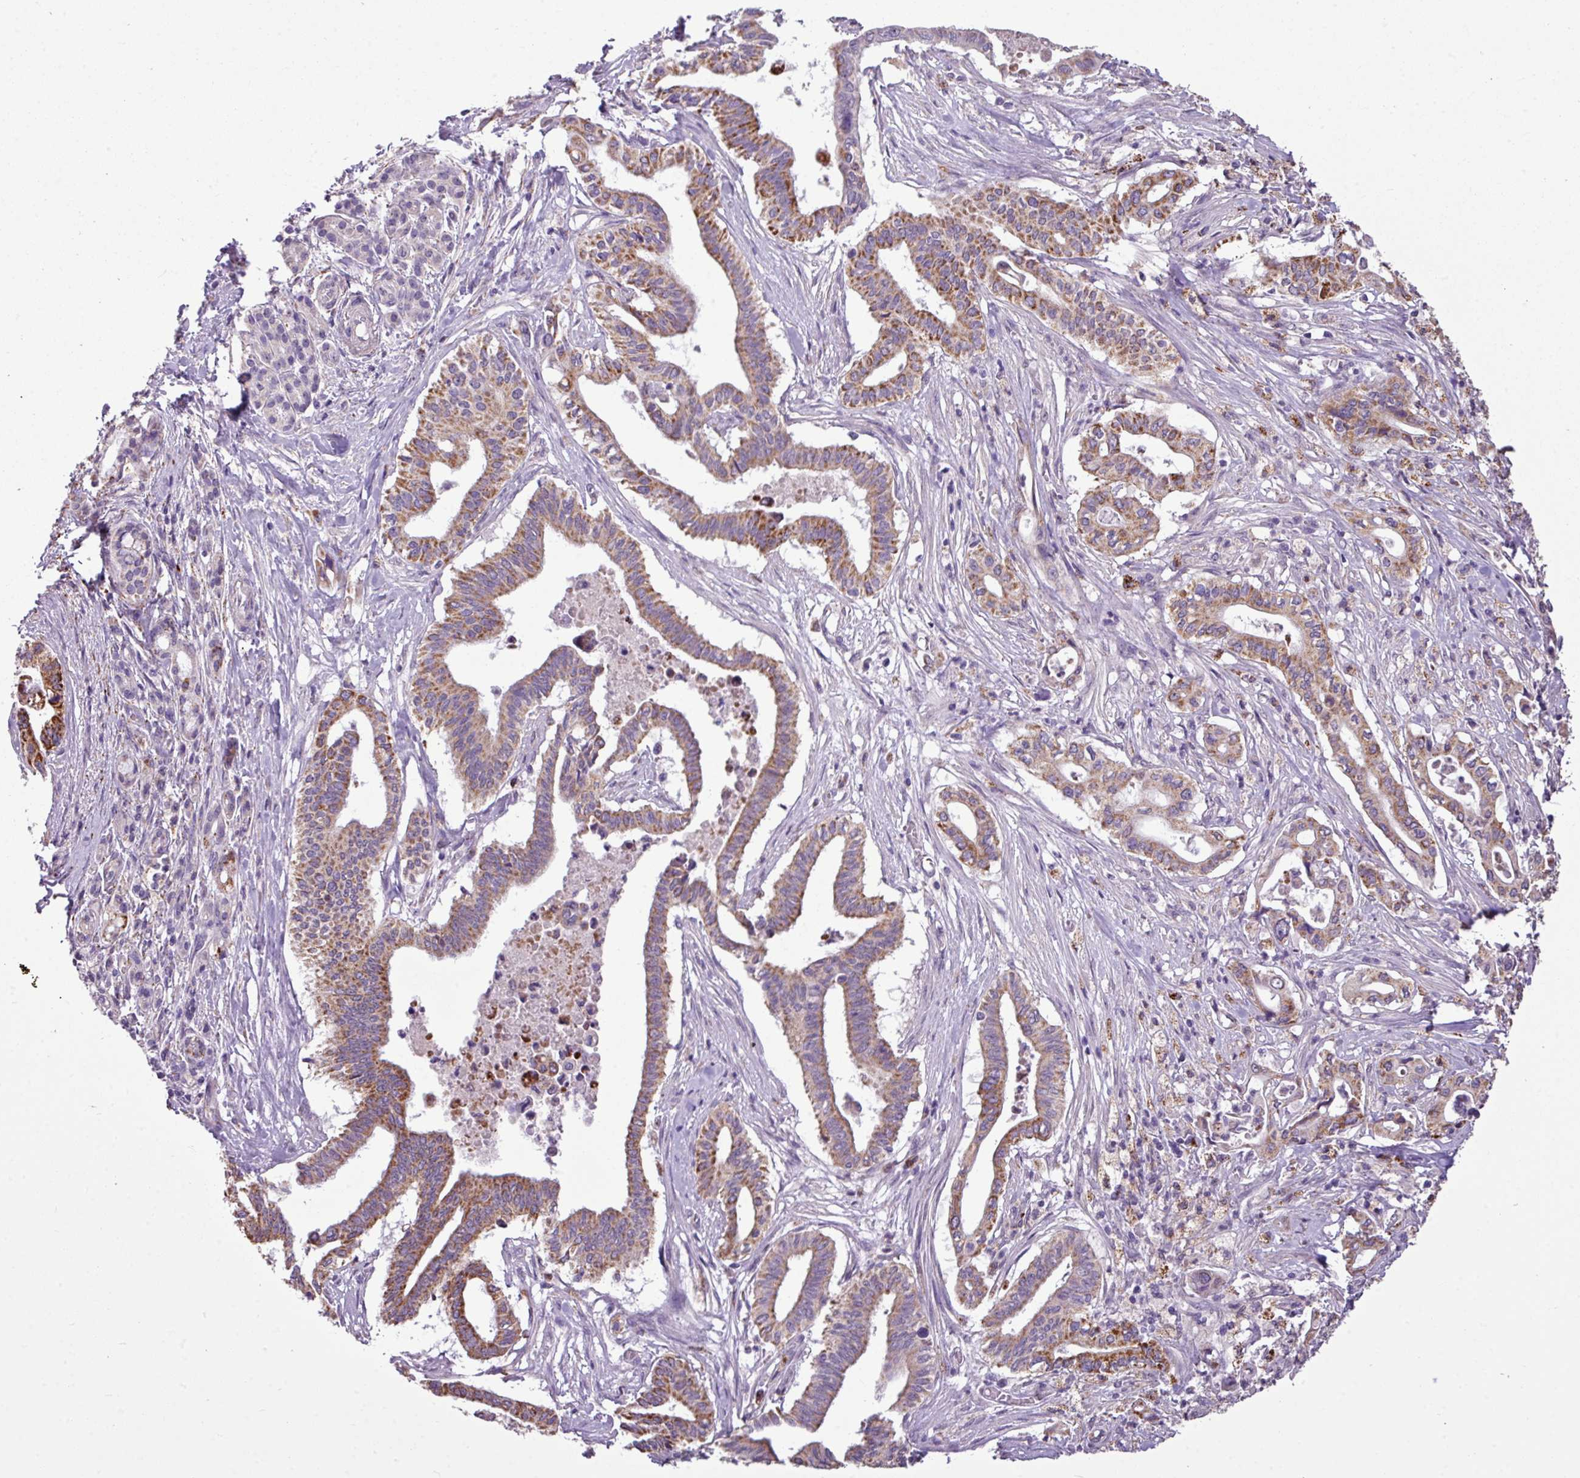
{"staining": {"intensity": "strong", "quantity": ">75%", "location": "cytoplasmic/membranous"}, "tissue": "pancreatic cancer", "cell_type": "Tumor cells", "image_type": "cancer", "snomed": [{"axis": "morphology", "description": "Adenocarcinoma, NOS"}, {"axis": "topography", "description": "Pancreas"}], "caption": "Pancreatic cancer stained for a protein (brown) exhibits strong cytoplasmic/membranous positive positivity in approximately >75% of tumor cells.", "gene": "ALDH2", "patient": {"sex": "female", "age": 77}}